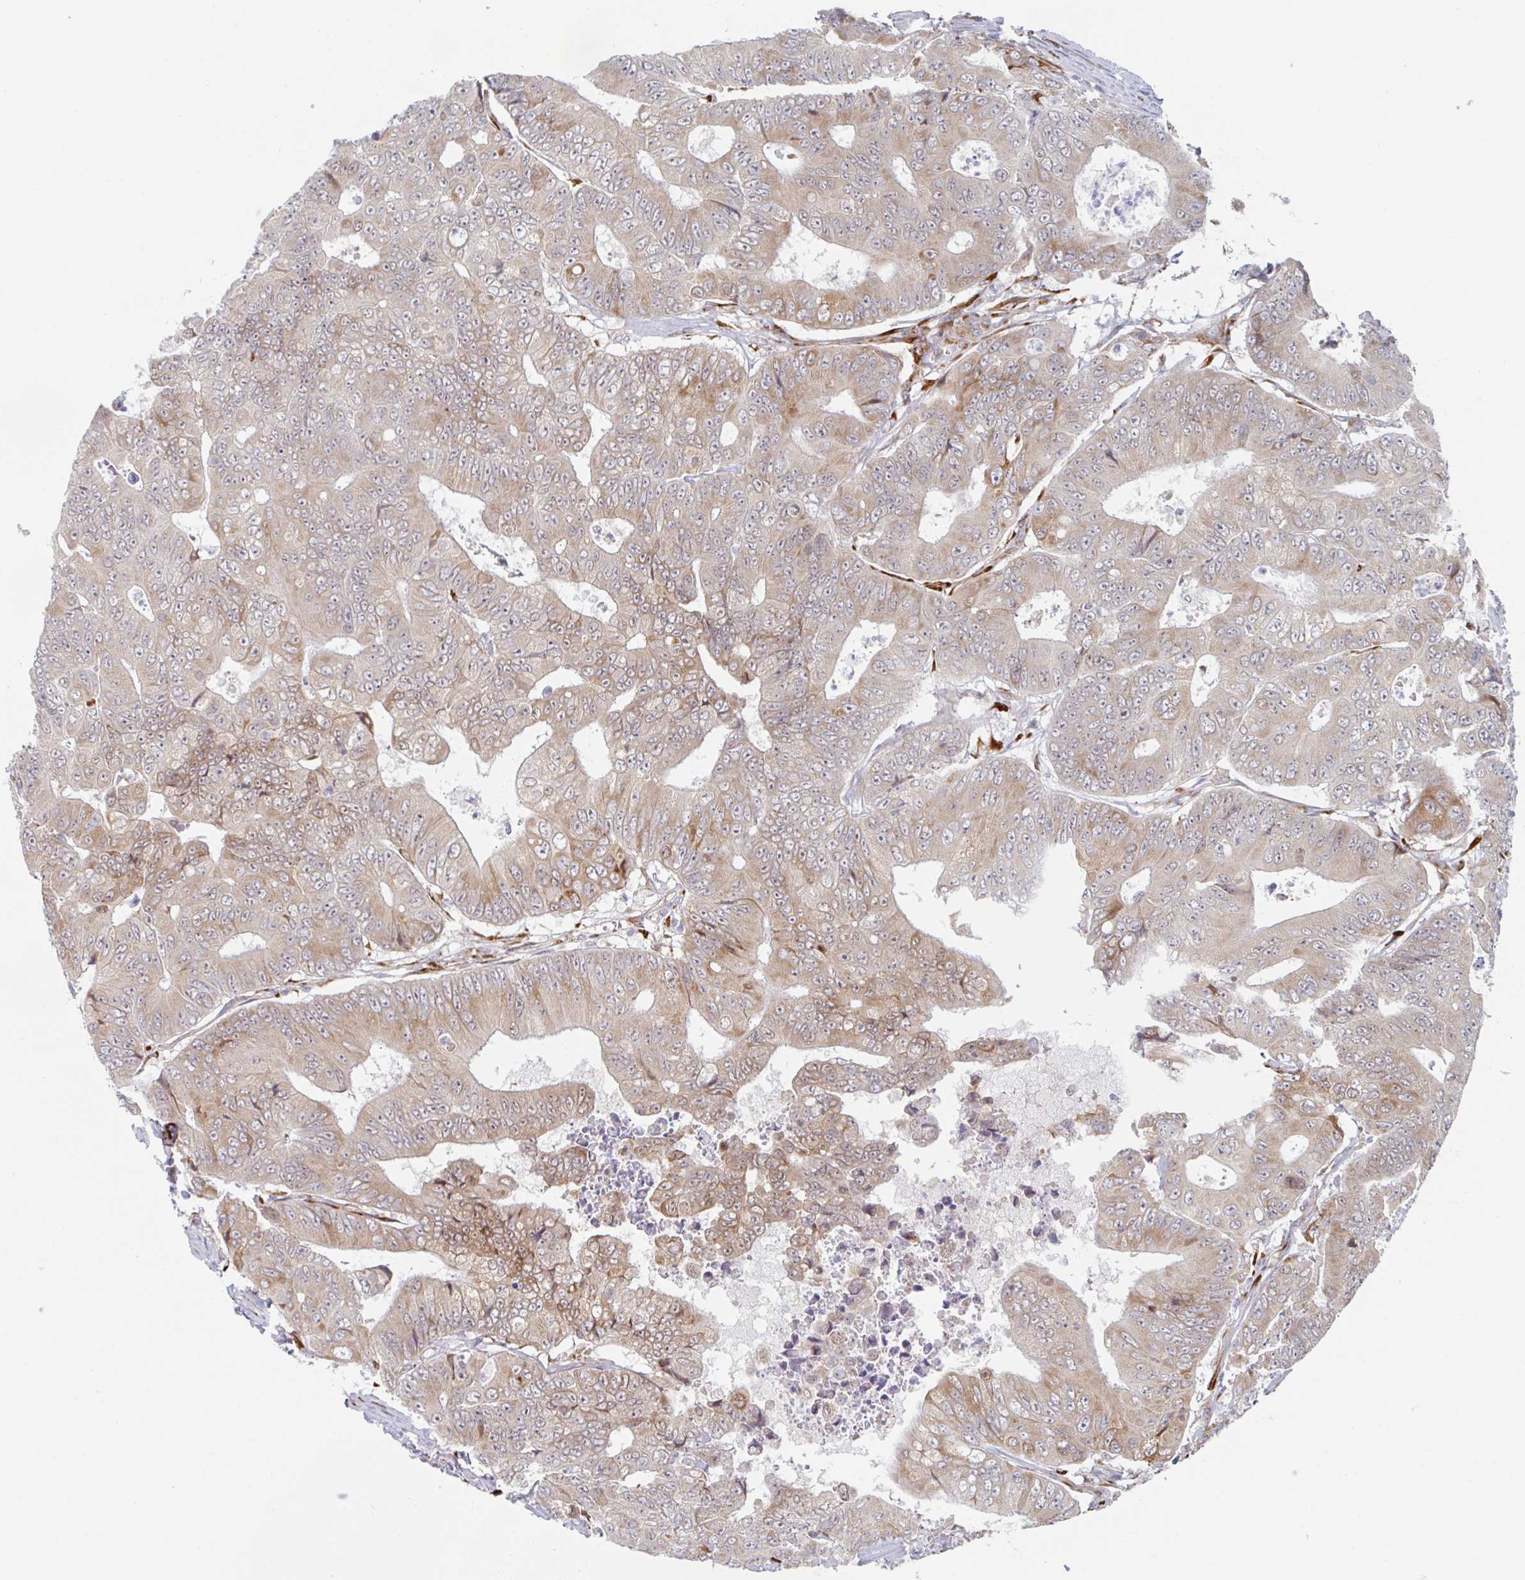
{"staining": {"intensity": "weak", "quantity": ">75%", "location": "cytoplasmic/membranous"}, "tissue": "colorectal cancer", "cell_type": "Tumor cells", "image_type": "cancer", "snomed": [{"axis": "morphology", "description": "Adenocarcinoma, NOS"}, {"axis": "topography", "description": "Colon"}], "caption": "Immunohistochemistry (IHC) of human adenocarcinoma (colorectal) demonstrates low levels of weak cytoplasmic/membranous positivity in about >75% of tumor cells.", "gene": "TRAPPC10", "patient": {"sex": "female", "age": 48}}